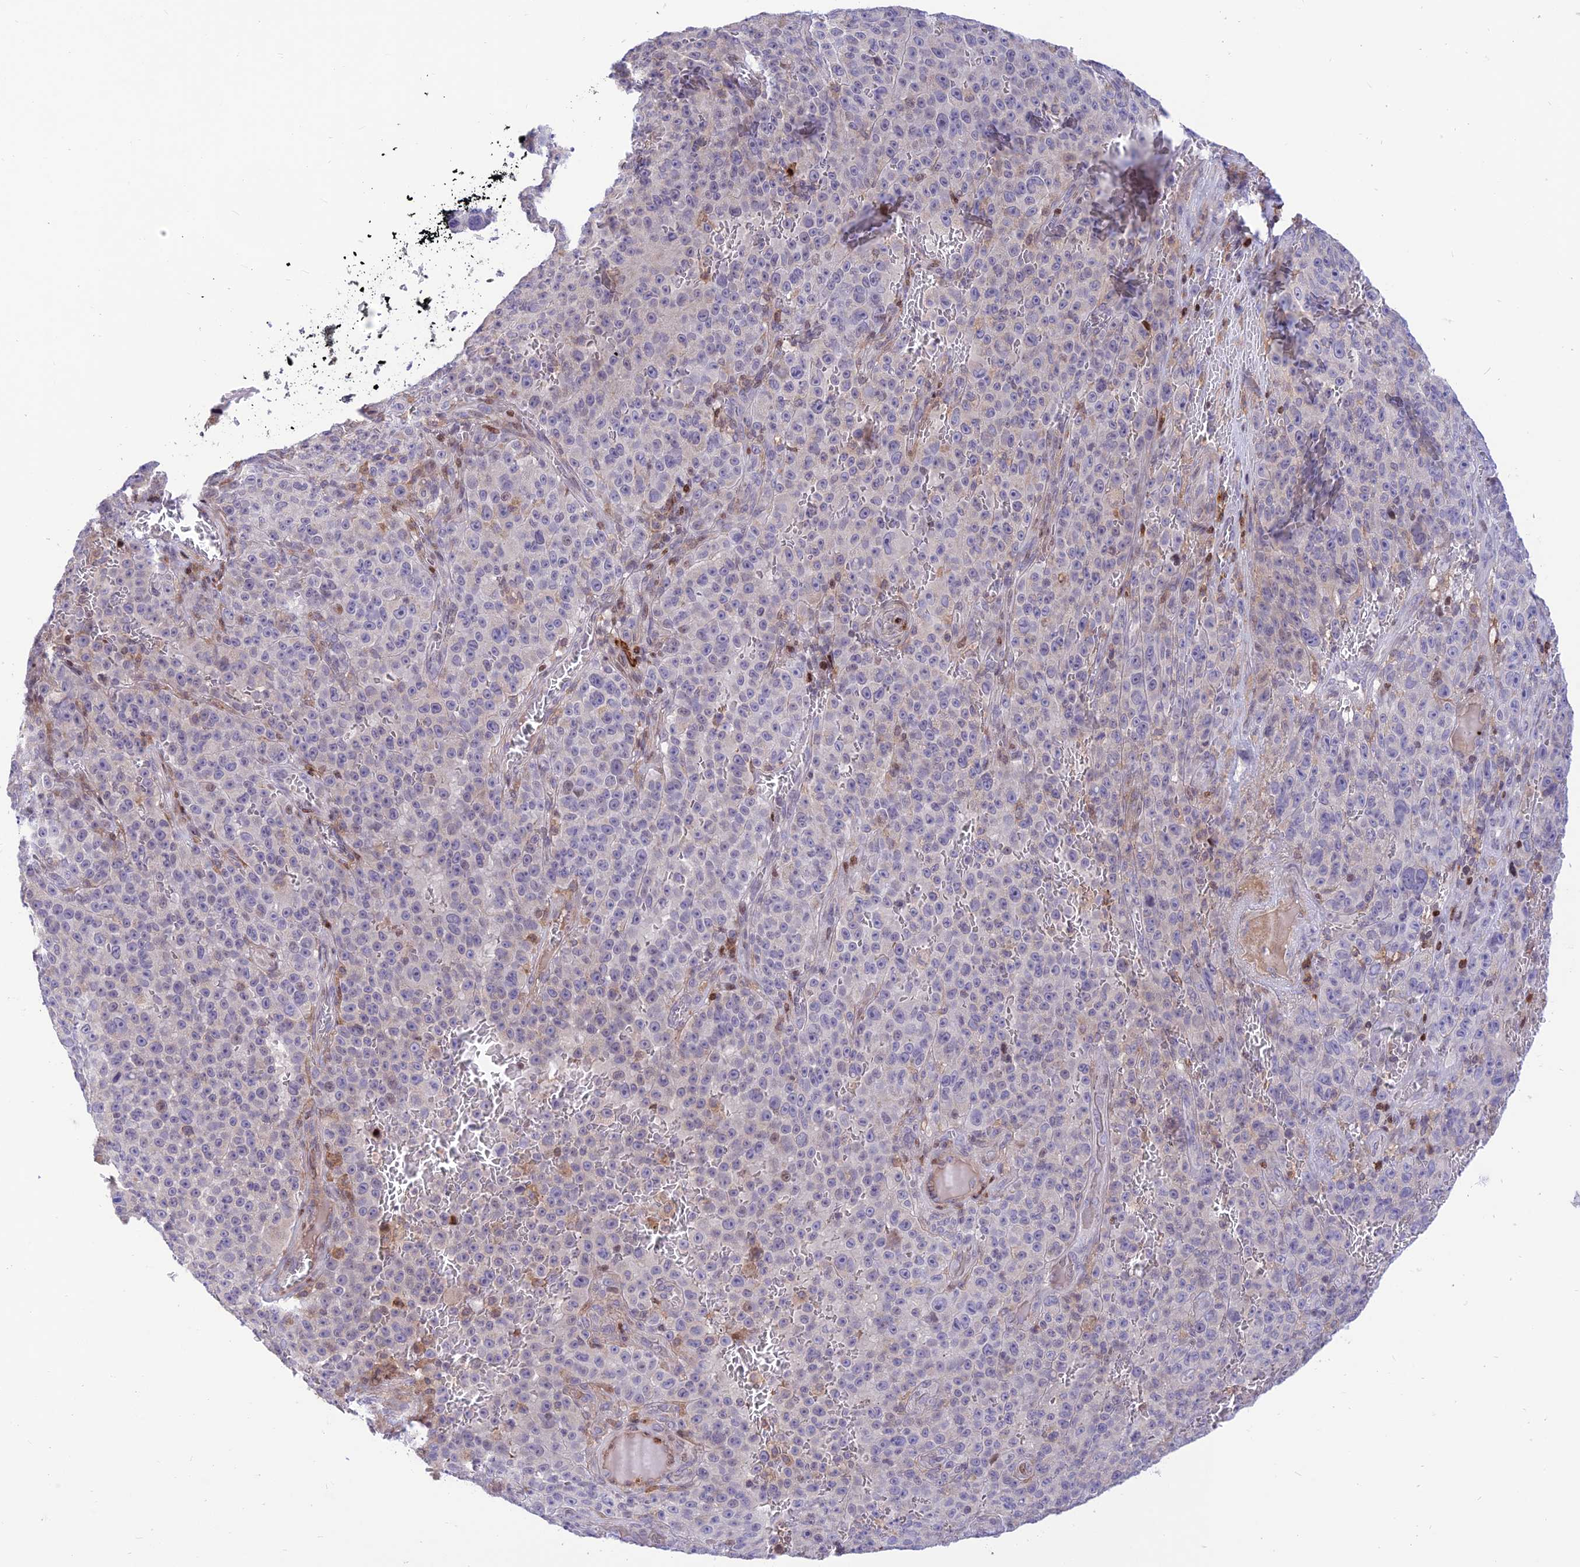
{"staining": {"intensity": "negative", "quantity": "none", "location": "none"}, "tissue": "melanoma", "cell_type": "Tumor cells", "image_type": "cancer", "snomed": [{"axis": "morphology", "description": "Malignant melanoma, NOS"}, {"axis": "topography", "description": "Skin"}], "caption": "IHC micrograph of neoplastic tissue: melanoma stained with DAB (3,3'-diaminobenzidine) reveals no significant protein staining in tumor cells.", "gene": "FAM186B", "patient": {"sex": "female", "age": 82}}